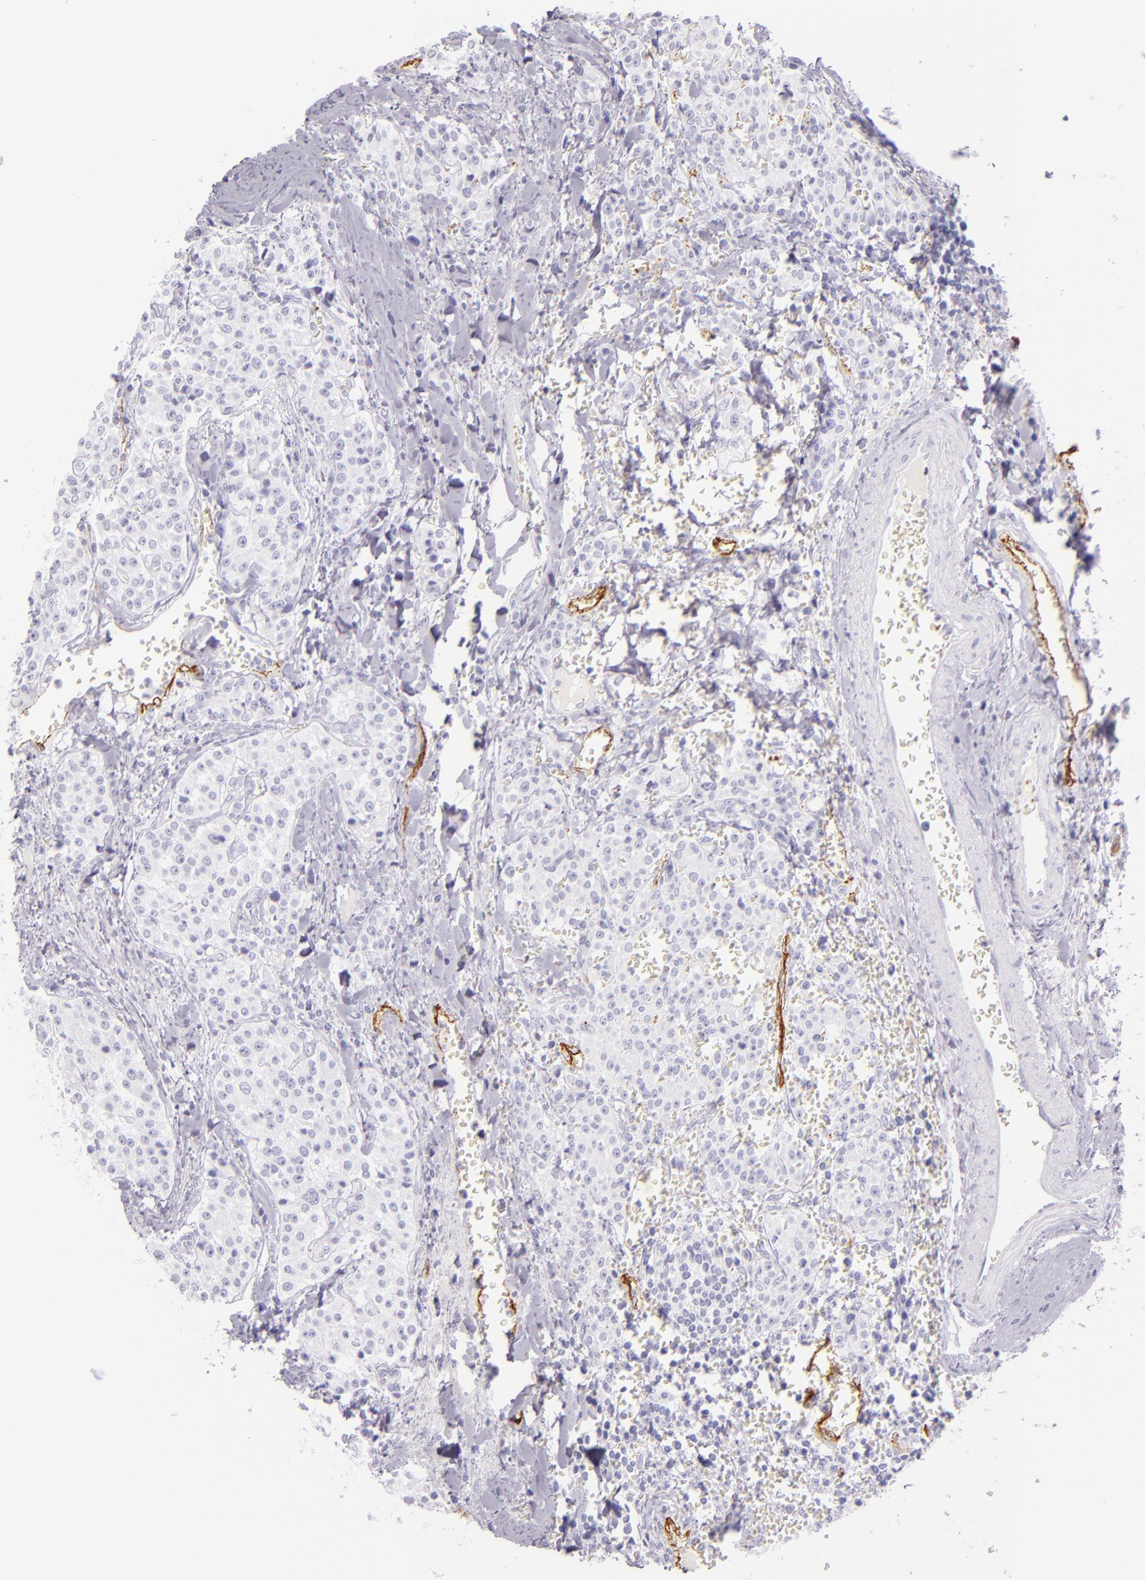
{"staining": {"intensity": "negative", "quantity": "none", "location": "none"}, "tissue": "carcinoid", "cell_type": "Tumor cells", "image_type": "cancer", "snomed": [{"axis": "morphology", "description": "Carcinoid, malignant, NOS"}, {"axis": "topography", "description": "Stomach"}], "caption": "Immunohistochemistry image of carcinoid stained for a protein (brown), which exhibits no positivity in tumor cells.", "gene": "SELP", "patient": {"sex": "female", "age": 76}}